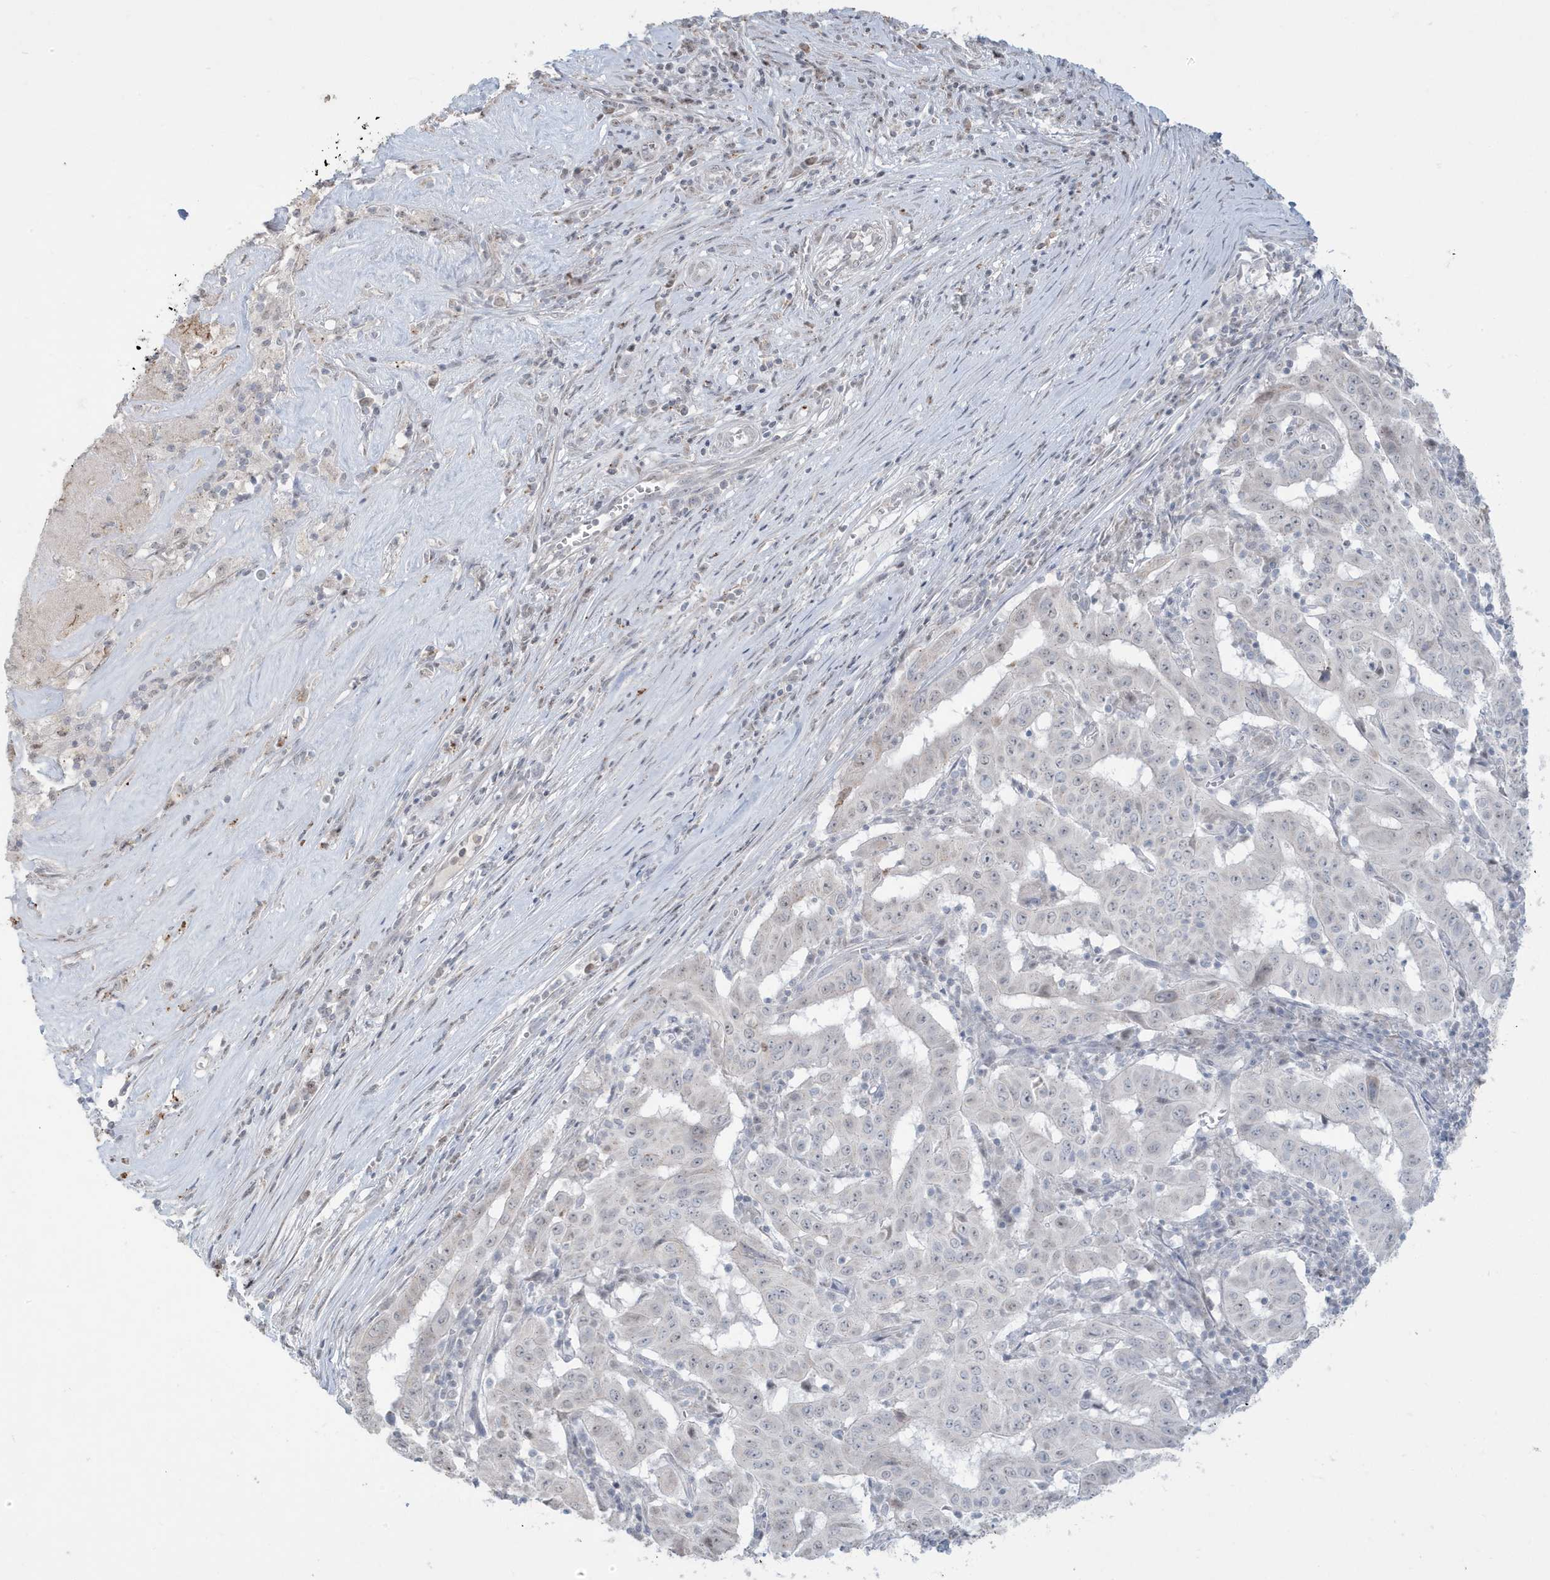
{"staining": {"intensity": "negative", "quantity": "none", "location": "none"}, "tissue": "pancreatic cancer", "cell_type": "Tumor cells", "image_type": "cancer", "snomed": [{"axis": "morphology", "description": "Adenocarcinoma, NOS"}, {"axis": "topography", "description": "Pancreas"}], "caption": "Pancreatic cancer was stained to show a protein in brown. There is no significant expression in tumor cells.", "gene": "FNDC1", "patient": {"sex": "male", "age": 63}}